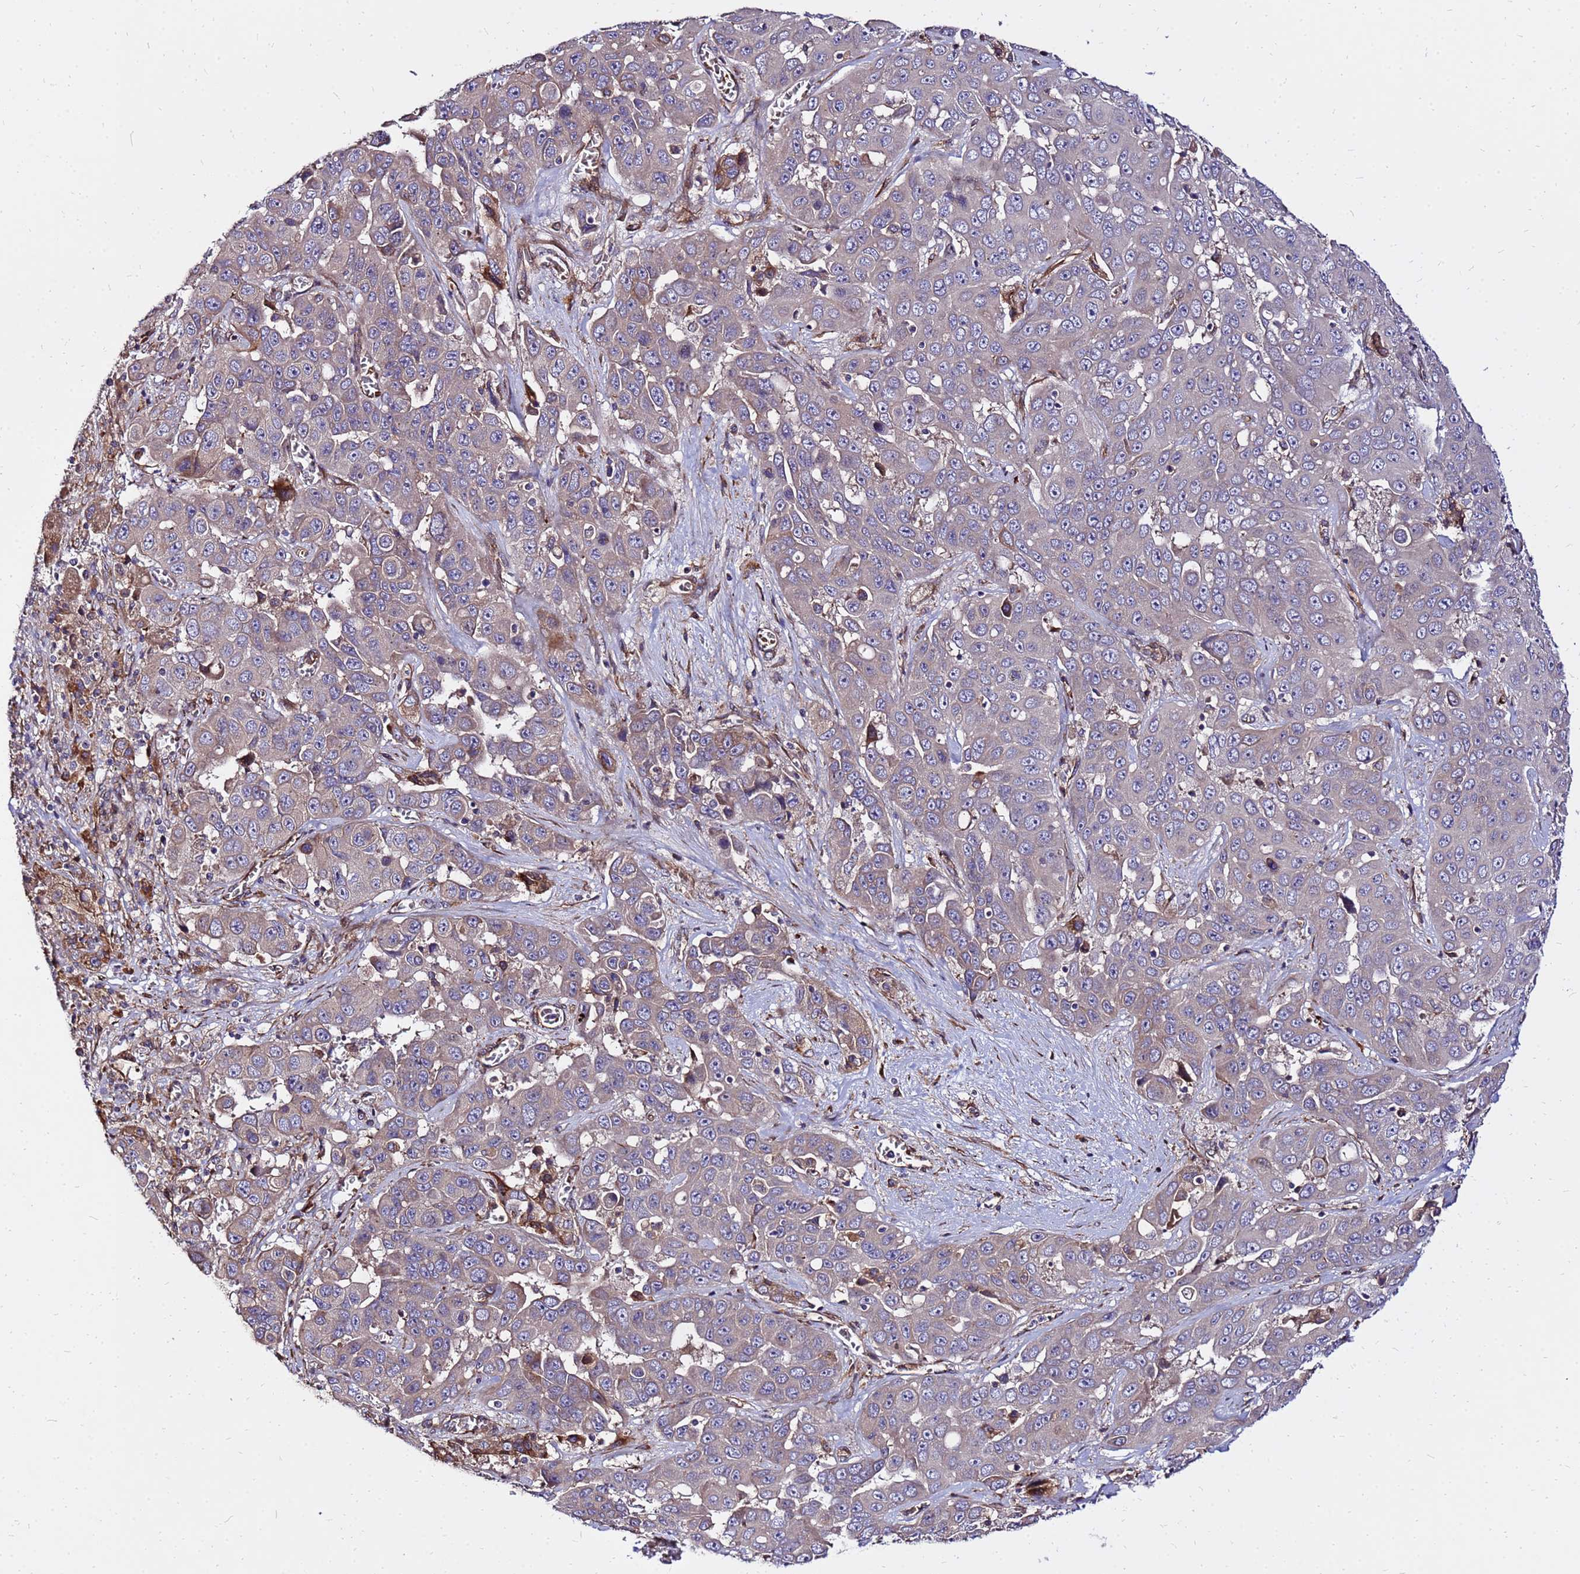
{"staining": {"intensity": "weak", "quantity": "<25%", "location": "cytoplasmic/membranous"}, "tissue": "liver cancer", "cell_type": "Tumor cells", "image_type": "cancer", "snomed": [{"axis": "morphology", "description": "Cholangiocarcinoma"}, {"axis": "topography", "description": "Liver"}], "caption": "DAB (3,3'-diaminobenzidine) immunohistochemical staining of liver cancer exhibits no significant positivity in tumor cells.", "gene": "WWC2", "patient": {"sex": "female", "age": 52}}